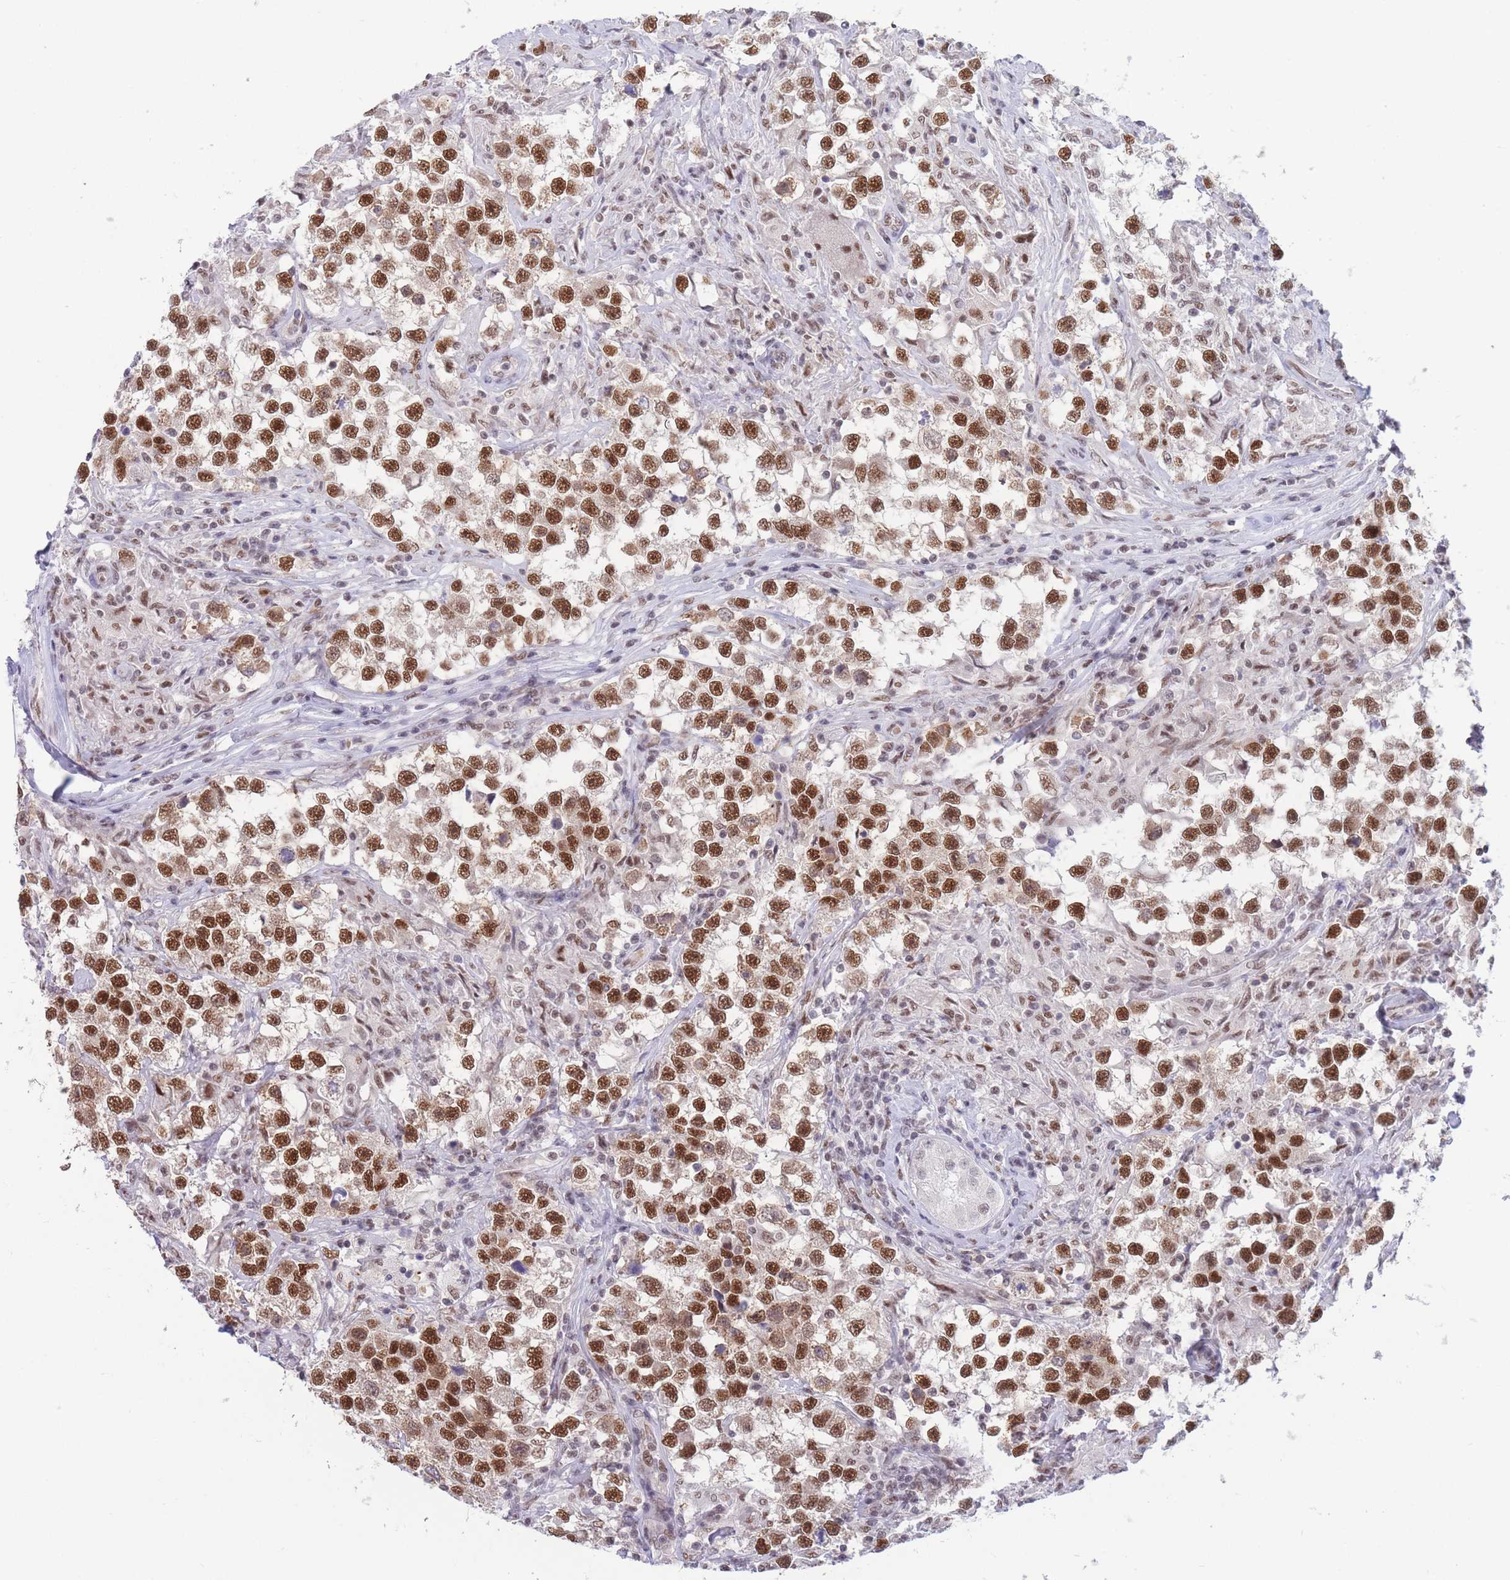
{"staining": {"intensity": "strong", "quantity": ">75%", "location": "nuclear"}, "tissue": "testis cancer", "cell_type": "Tumor cells", "image_type": "cancer", "snomed": [{"axis": "morphology", "description": "Seminoma, NOS"}, {"axis": "topography", "description": "Testis"}], "caption": "Immunohistochemistry of human seminoma (testis) demonstrates high levels of strong nuclear staining in about >75% of tumor cells. (Brightfield microscopy of DAB IHC at high magnification).", "gene": "SMAD9", "patient": {"sex": "male", "age": 46}}